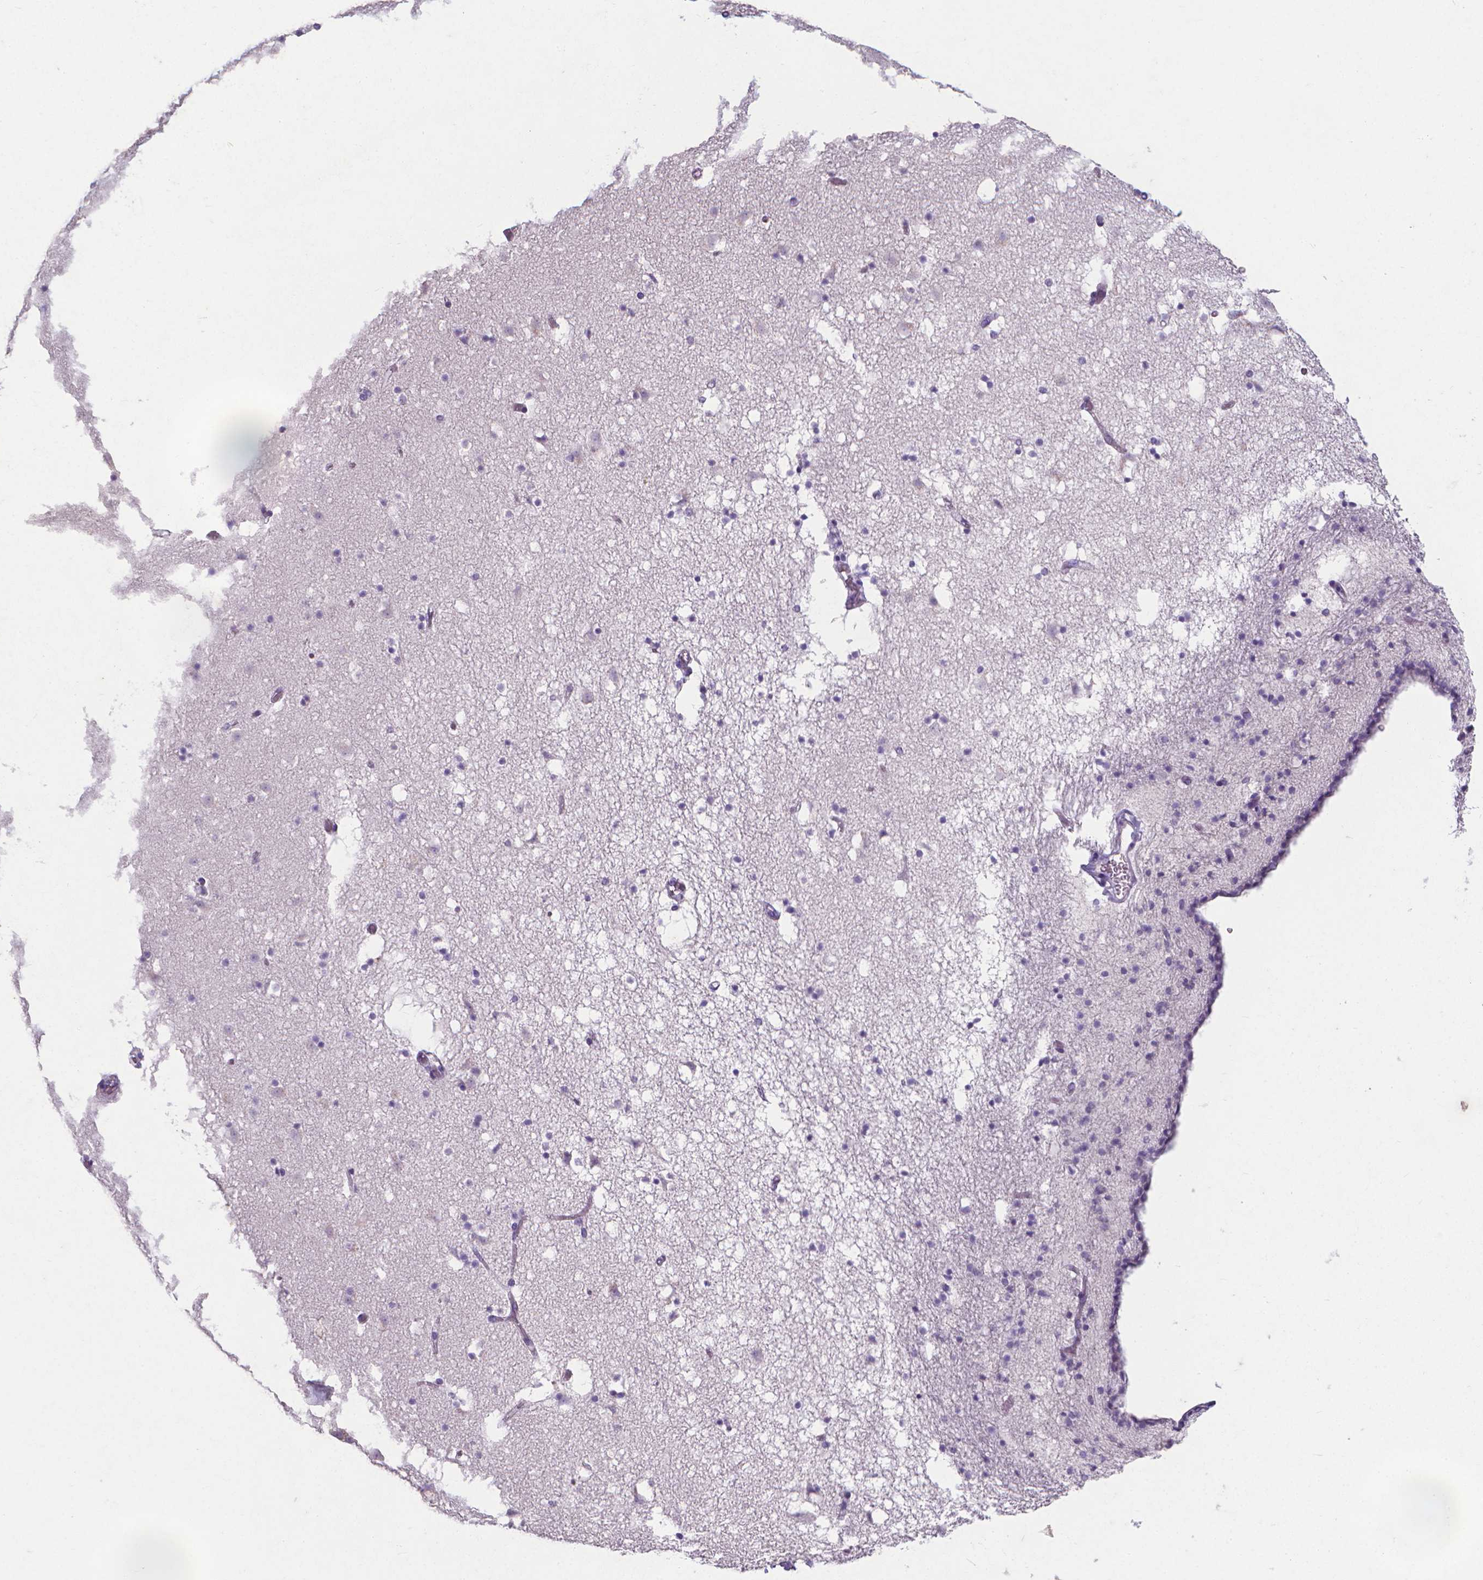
{"staining": {"intensity": "negative", "quantity": "none", "location": "none"}, "tissue": "caudate", "cell_type": "Glial cells", "image_type": "normal", "snomed": [{"axis": "morphology", "description": "Normal tissue, NOS"}, {"axis": "topography", "description": "Lateral ventricle wall"}], "caption": "A photomicrograph of caudate stained for a protein reveals no brown staining in glial cells. (Brightfield microscopy of DAB (3,3'-diaminobenzidine) IHC at high magnification).", "gene": "XPNPEP2", "patient": {"sex": "female", "age": 42}}